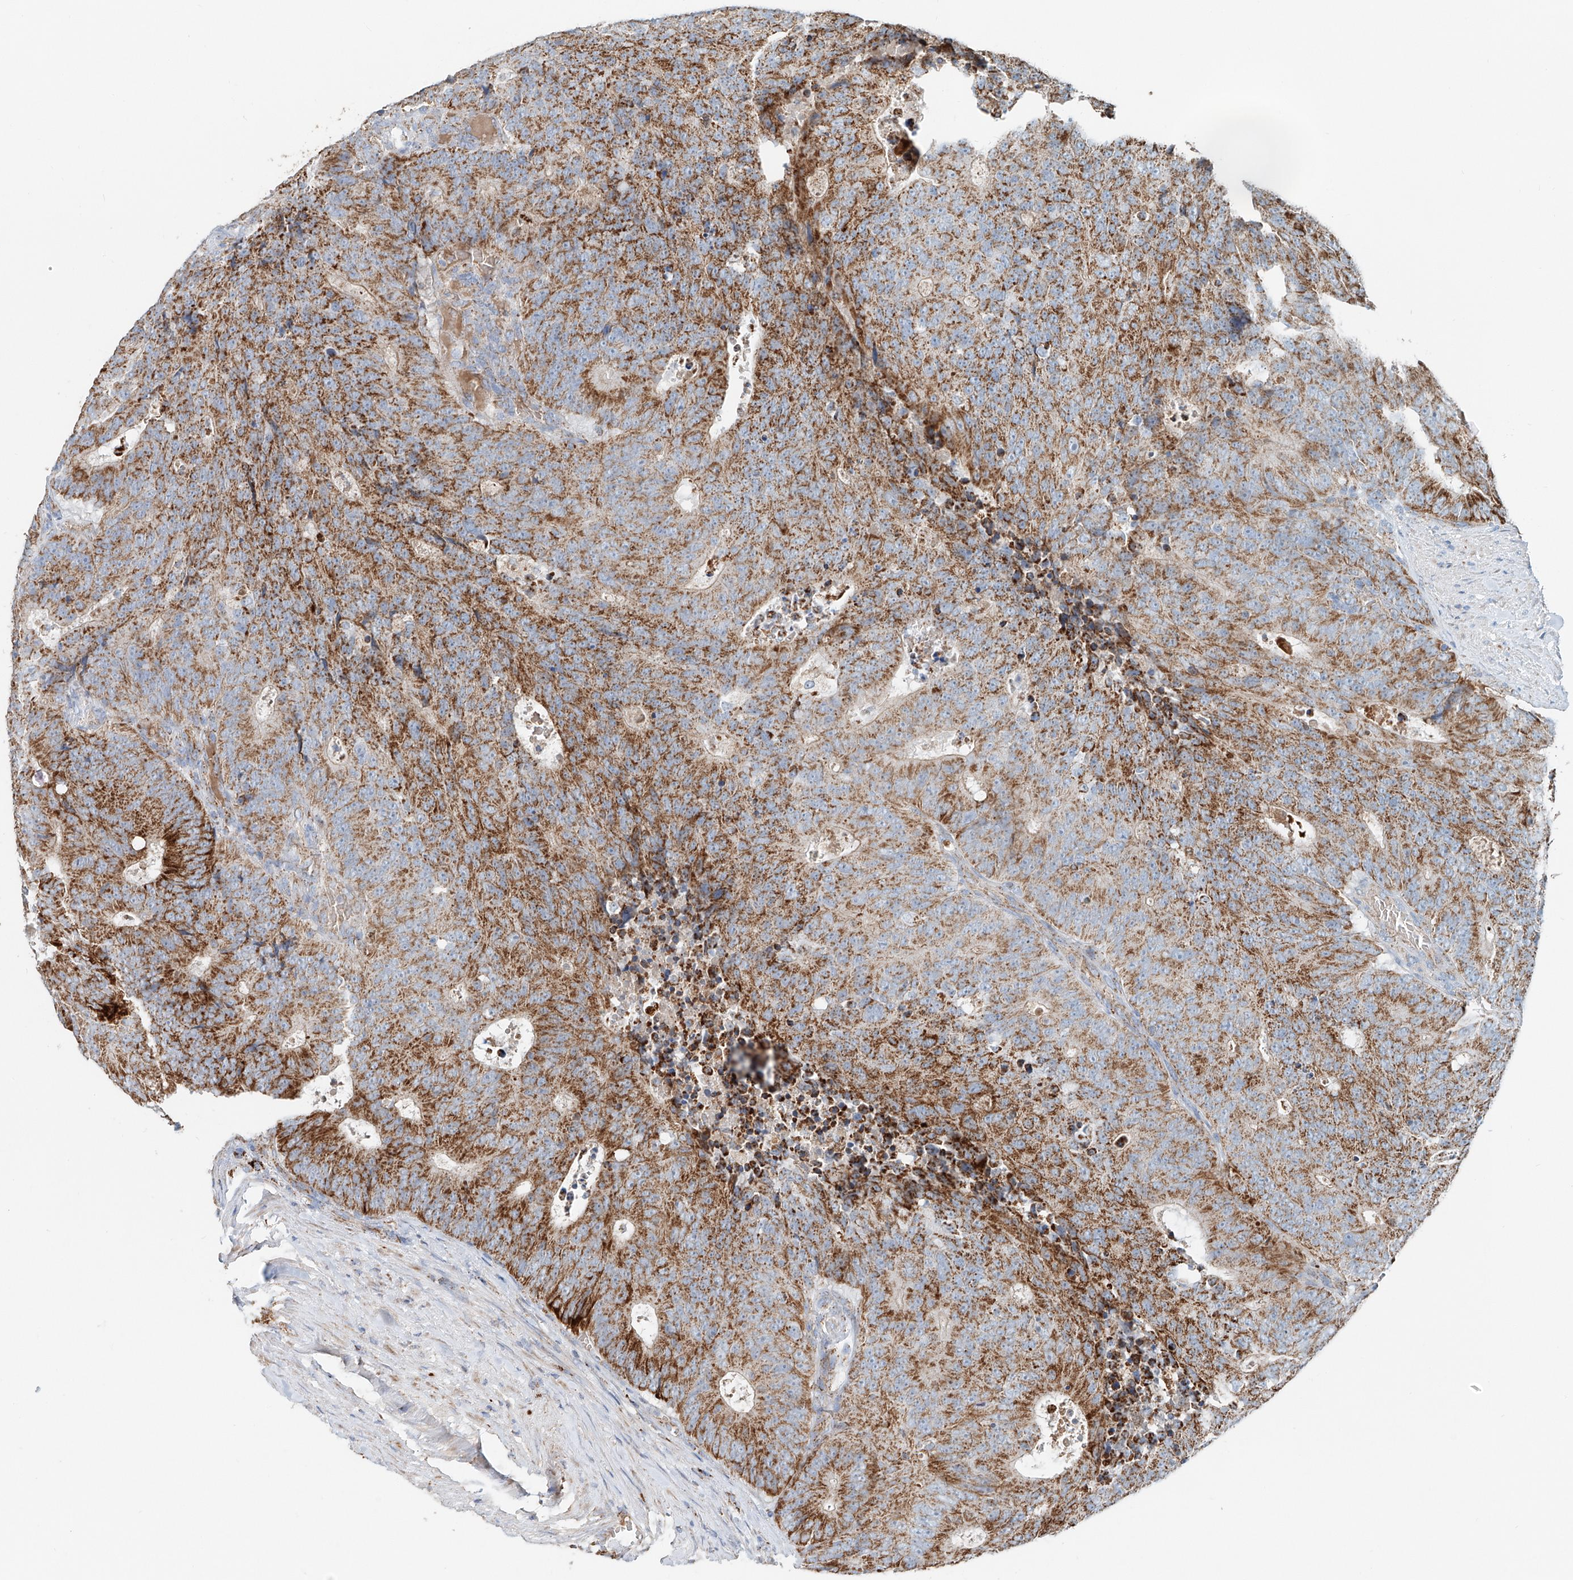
{"staining": {"intensity": "moderate", "quantity": ">75%", "location": "cytoplasmic/membranous"}, "tissue": "colorectal cancer", "cell_type": "Tumor cells", "image_type": "cancer", "snomed": [{"axis": "morphology", "description": "Adenocarcinoma, NOS"}, {"axis": "topography", "description": "Colon"}], "caption": "A medium amount of moderate cytoplasmic/membranous staining is identified in about >75% of tumor cells in colorectal cancer (adenocarcinoma) tissue.", "gene": "CARD10", "patient": {"sex": "male", "age": 87}}